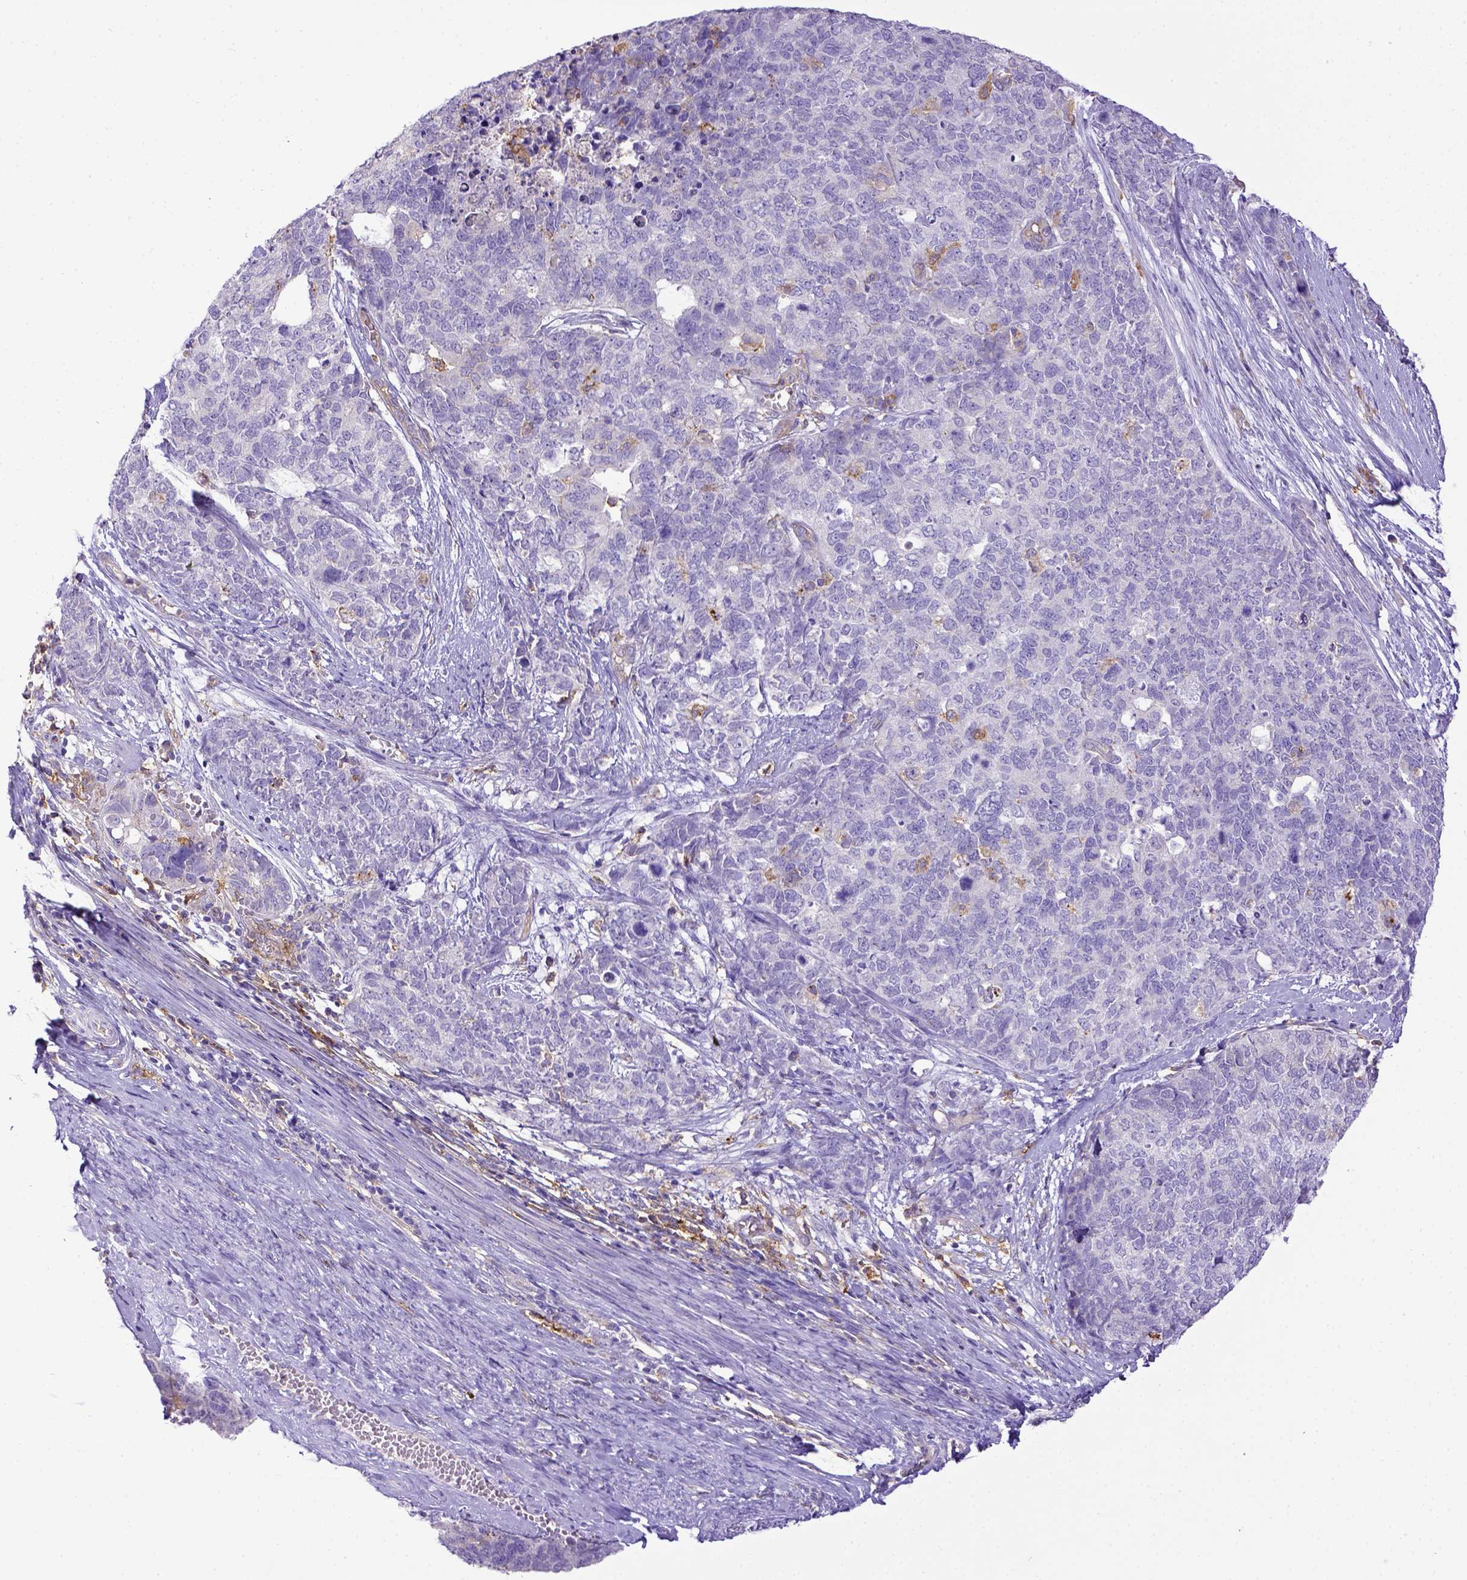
{"staining": {"intensity": "negative", "quantity": "none", "location": "none"}, "tissue": "cervical cancer", "cell_type": "Tumor cells", "image_type": "cancer", "snomed": [{"axis": "morphology", "description": "Squamous cell carcinoma, NOS"}, {"axis": "topography", "description": "Cervix"}], "caption": "The immunohistochemistry photomicrograph has no significant staining in tumor cells of cervical squamous cell carcinoma tissue.", "gene": "CD40", "patient": {"sex": "female", "age": 63}}